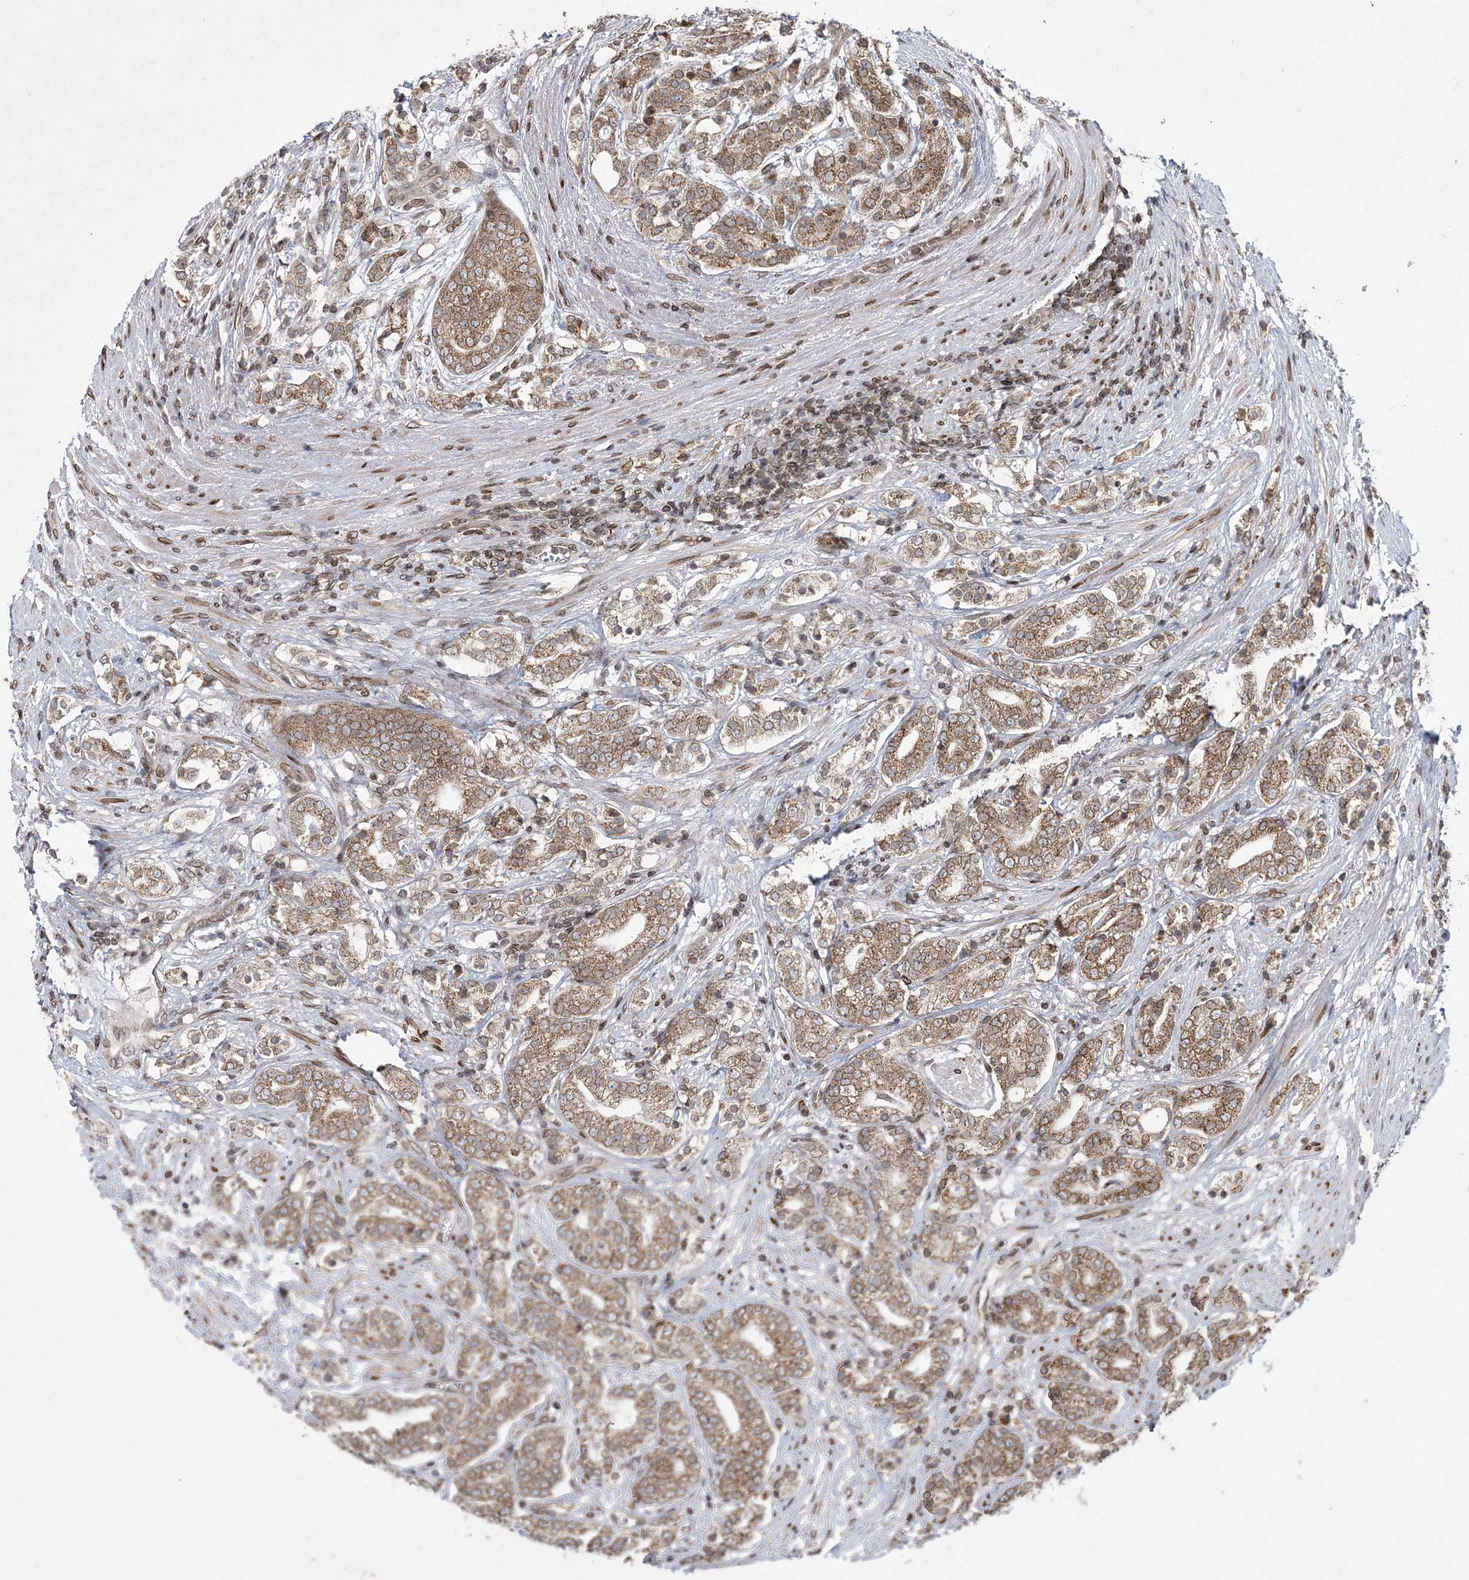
{"staining": {"intensity": "moderate", "quantity": ">75%", "location": "cytoplasmic/membranous,nuclear"}, "tissue": "prostate cancer", "cell_type": "Tumor cells", "image_type": "cancer", "snomed": [{"axis": "morphology", "description": "Adenocarcinoma, High grade"}, {"axis": "topography", "description": "Prostate"}], "caption": "High-power microscopy captured an immunohistochemistry (IHC) photomicrograph of prostate cancer, revealing moderate cytoplasmic/membranous and nuclear expression in approximately >75% of tumor cells. Using DAB (3,3'-diaminobenzidine) (brown) and hematoxylin (blue) stains, captured at high magnification using brightfield microscopy.", "gene": "DNAJC27", "patient": {"sex": "male", "age": 57}}